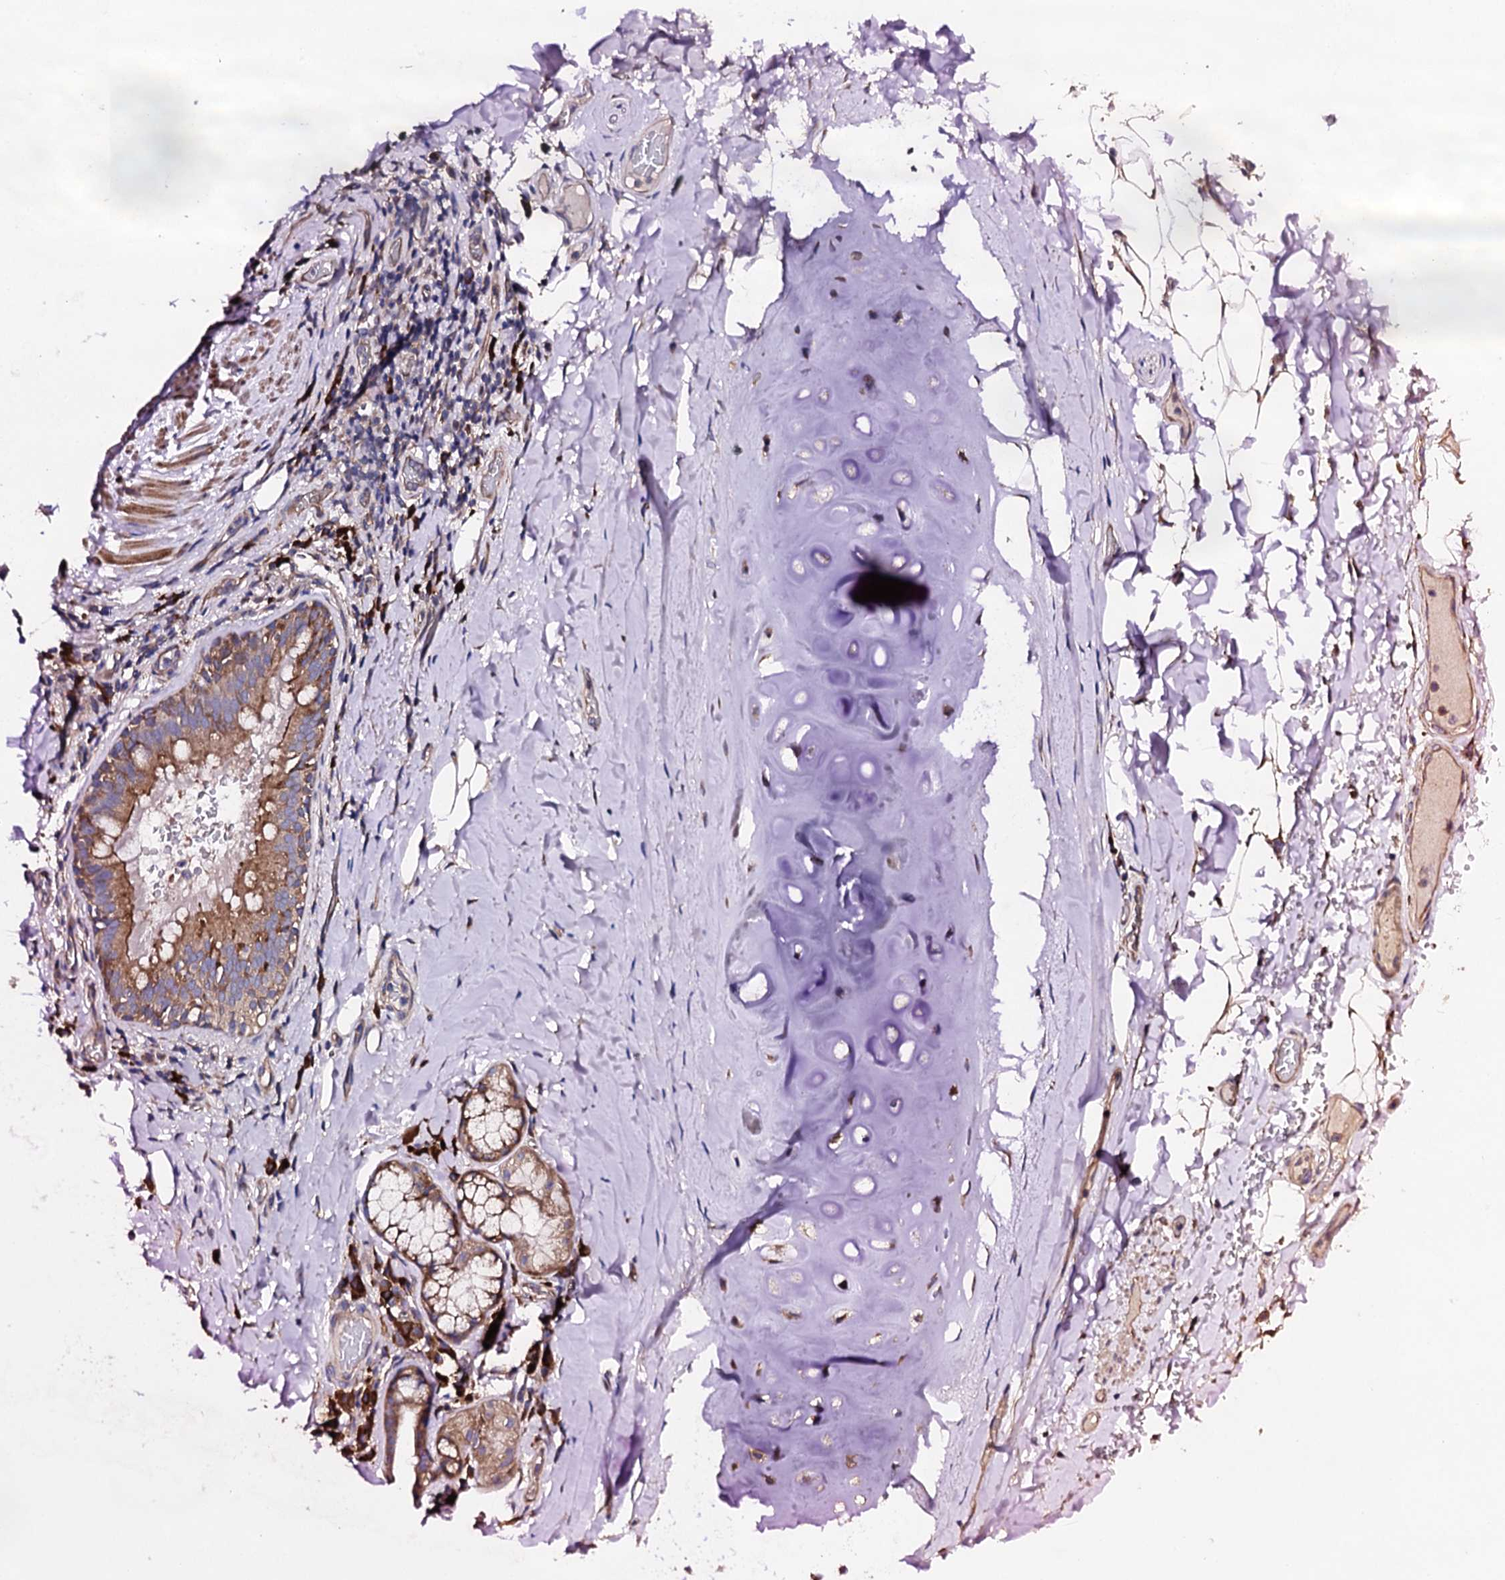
{"staining": {"intensity": "moderate", "quantity": ">75%", "location": "cytoplasmic/membranous"}, "tissue": "adipose tissue", "cell_type": "Adipocytes", "image_type": "normal", "snomed": [{"axis": "morphology", "description": "Normal tissue, NOS"}, {"axis": "topography", "description": "Lymph node"}, {"axis": "topography", "description": "Cartilage tissue"}, {"axis": "topography", "description": "Bronchus"}], "caption": "The histopathology image exhibits staining of normal adipose tissue, revealing moderate cytoplasmic/membranous protein expression (brown color) within adipocytes. (brown staining indicates protein expression, while blue staining denotes nuclei).", "gene": "LIPT2", "patient": {"sex": "male", "age": 63}}